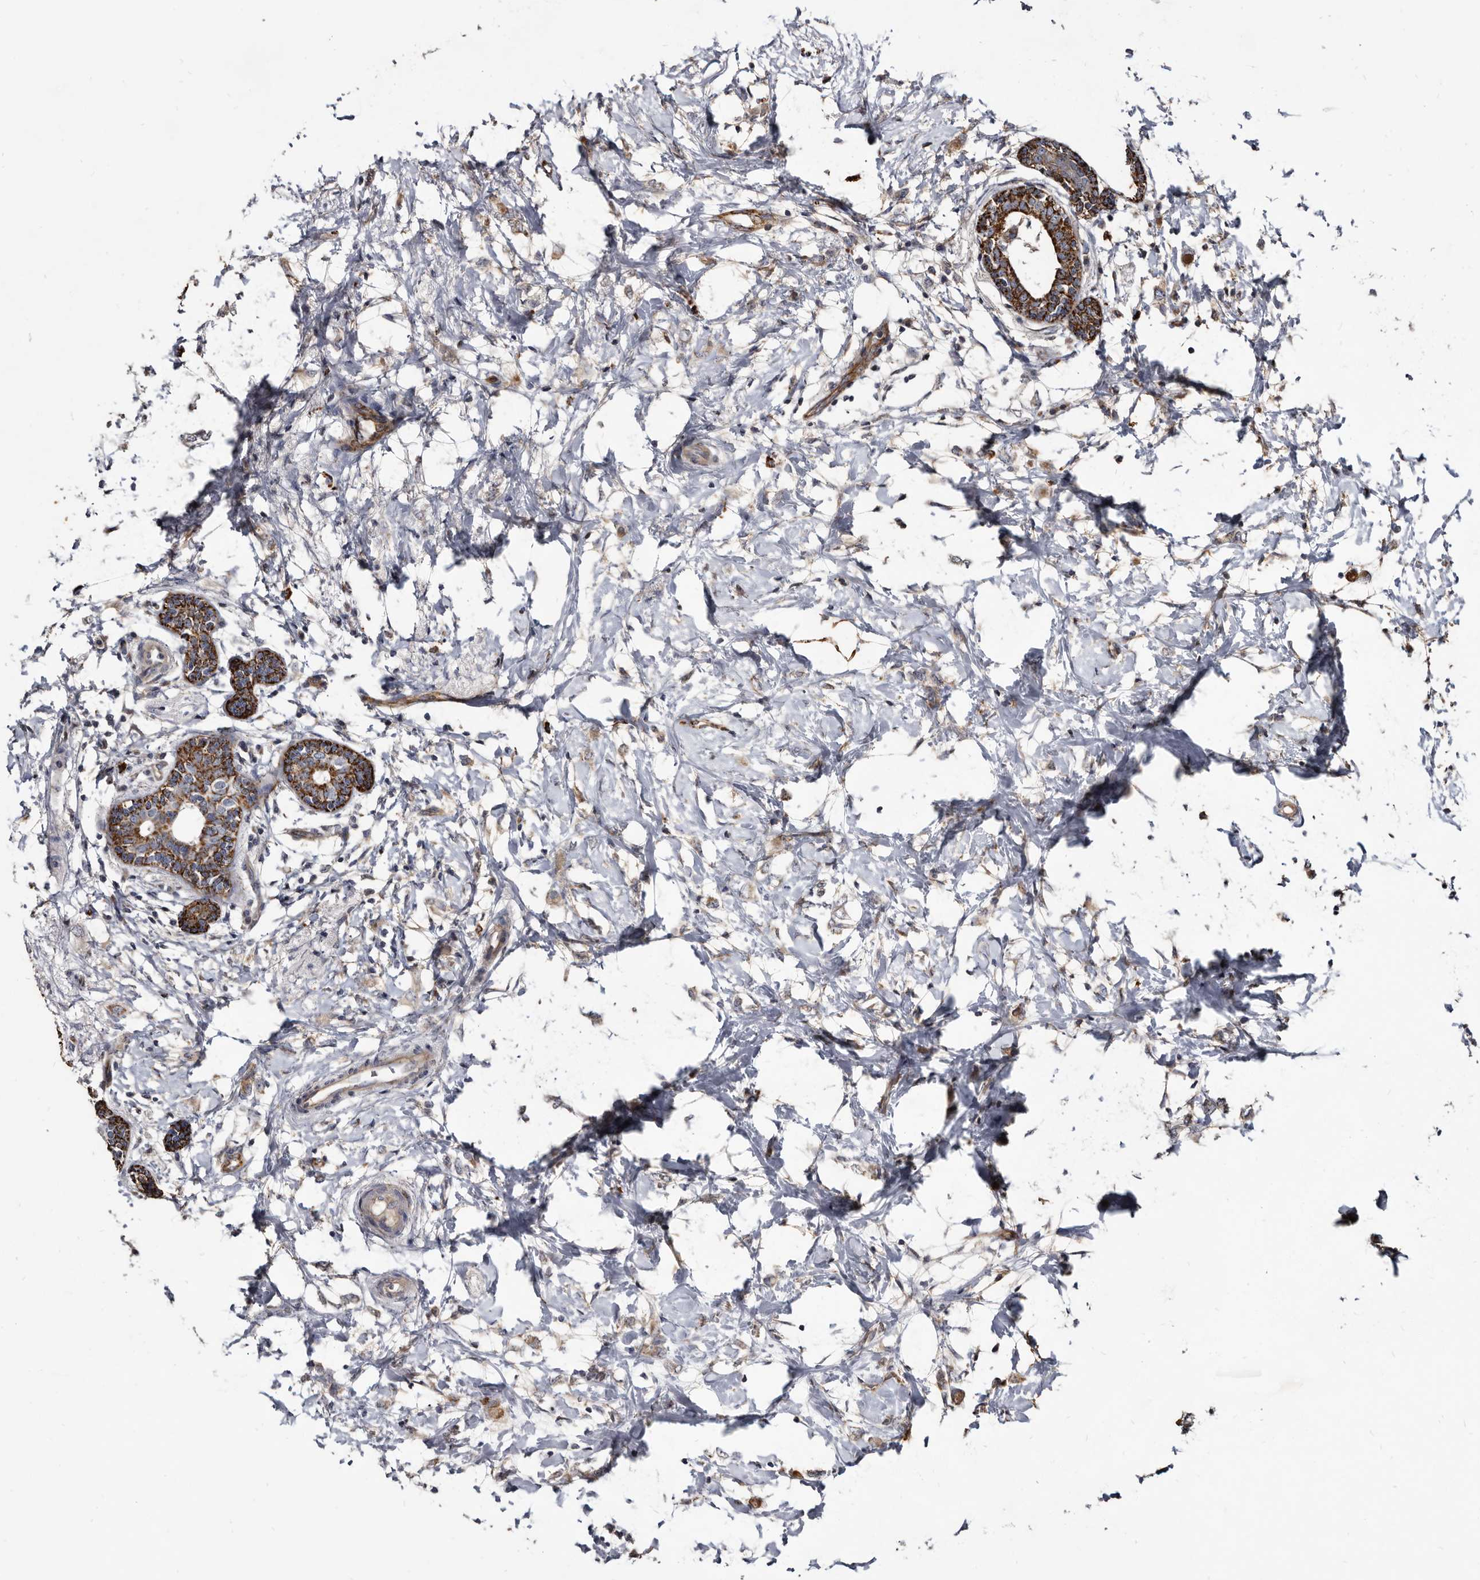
{"staining": {"intensity": "weak", "quantity": ">75%", "location": "cytoplasmic/membranous"}, "tissue": "breast cancer", "cell_type": "Tumor cells", "image_type": "cancer", "snomed": [{"axis": "morphology", "description": "Normal tissue, NOS"}, {"axis": "morphology", "description": "Lobular carcinoma"}, {"axis": "topography", "description": "Breast"}], "caption": "This micrograph exhibits immunohistochemistry (IHC) staining of lobular carcinoma (breast), with low weak cytoplasmic/membranous staining in approximately >75% of tumor cells.", "gene": "CTSA", "patient": {"sex": "female", "age": 47}}